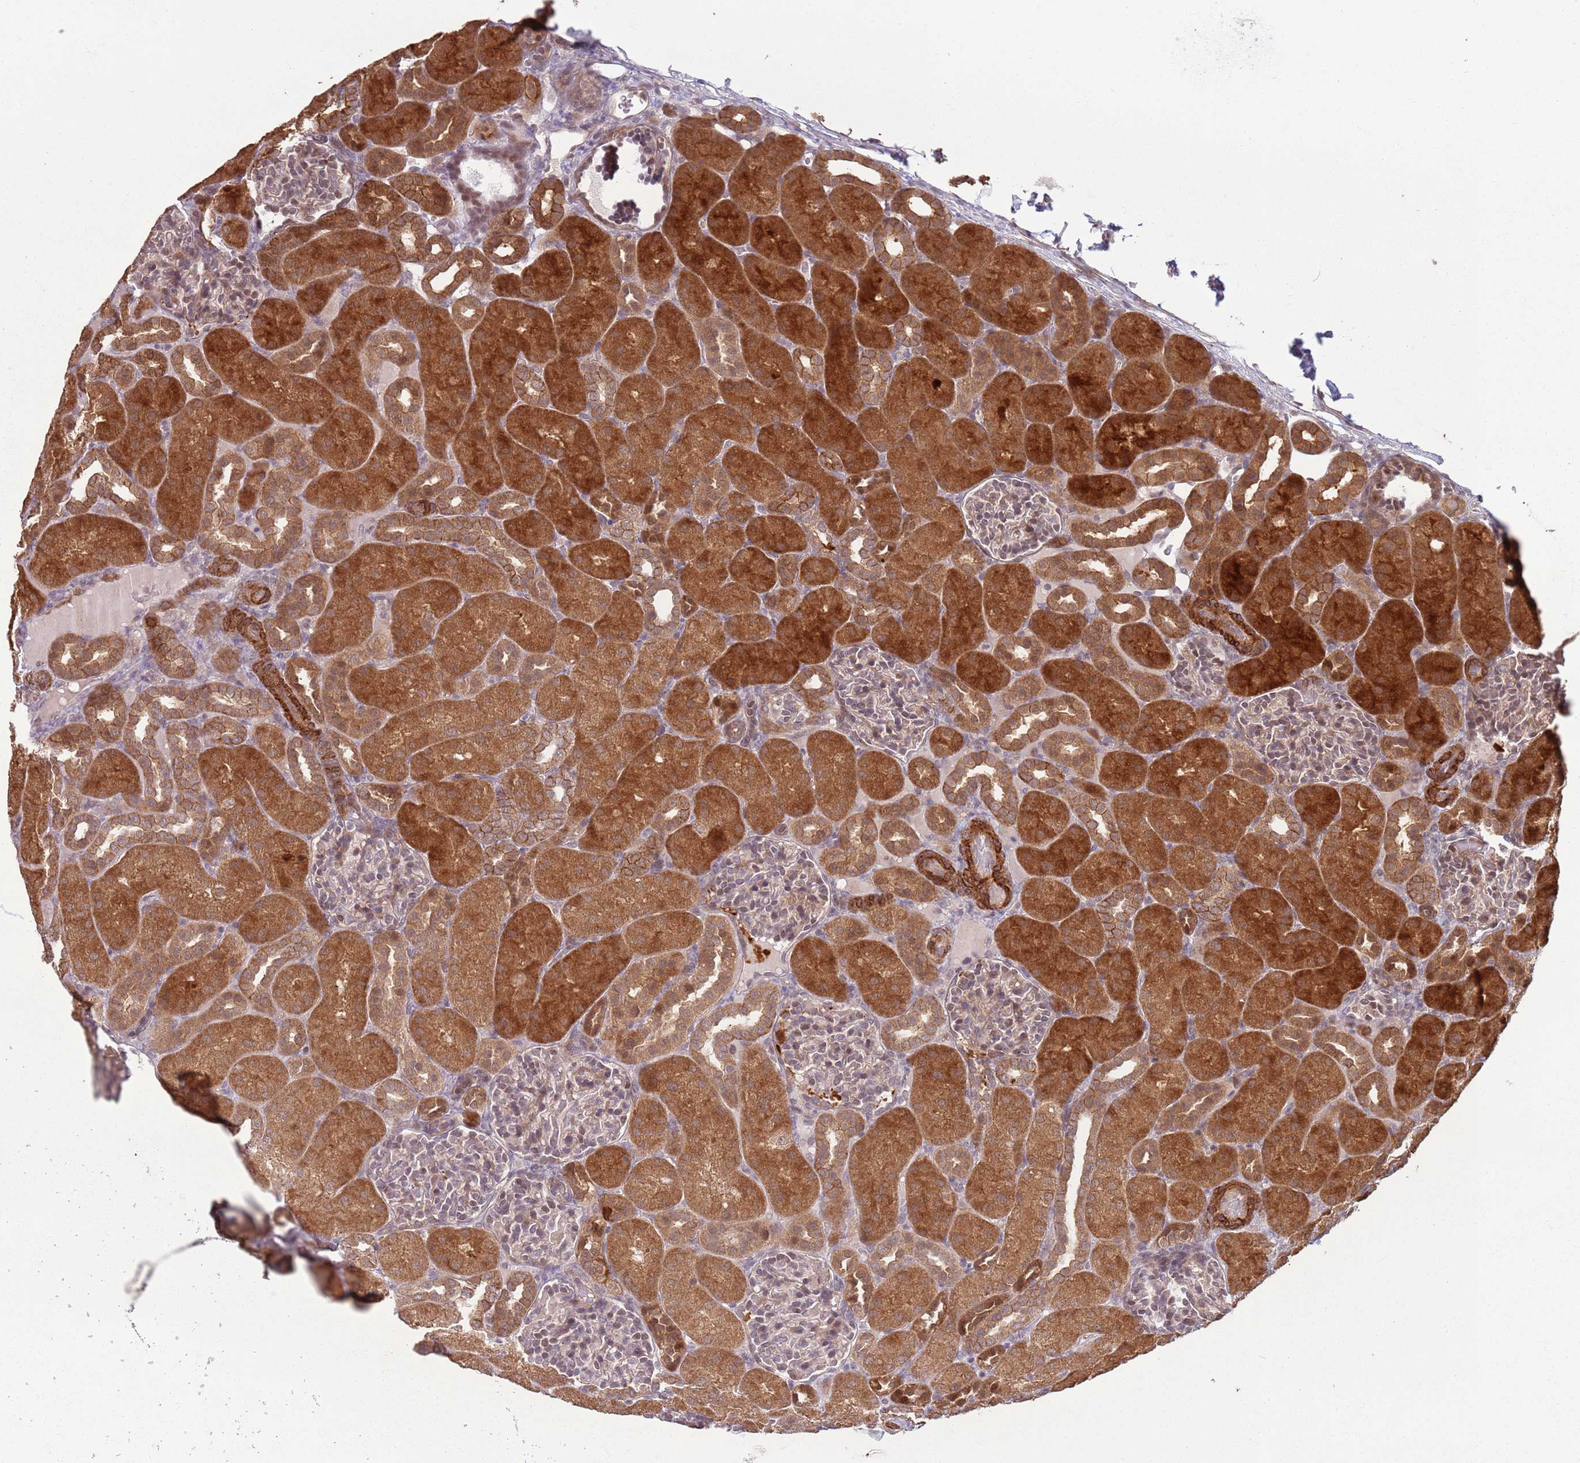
{"staining": {"intensity": "moderate", "quantity": "<25%", "location": "cytoplasmic/membranous"}, "tissue": "kidney", "cell_type": "Cells in glomeruli", "image_type": "normal", "snomed": [{"axis": "morphology", "description": "Normal tissue, NOS"}, {"axis": "topography", "description": "Kidney"}], "caption": "A brown stain highlights moderate cytoplasmic/membranous staining of a protein in cells in glomeruli of unremarkable human kidney. (Brightfield microscopy of DAB IHC at high magnification).", "gene": "CCDC154", "patient": {"sex": "male", "age": 1}}